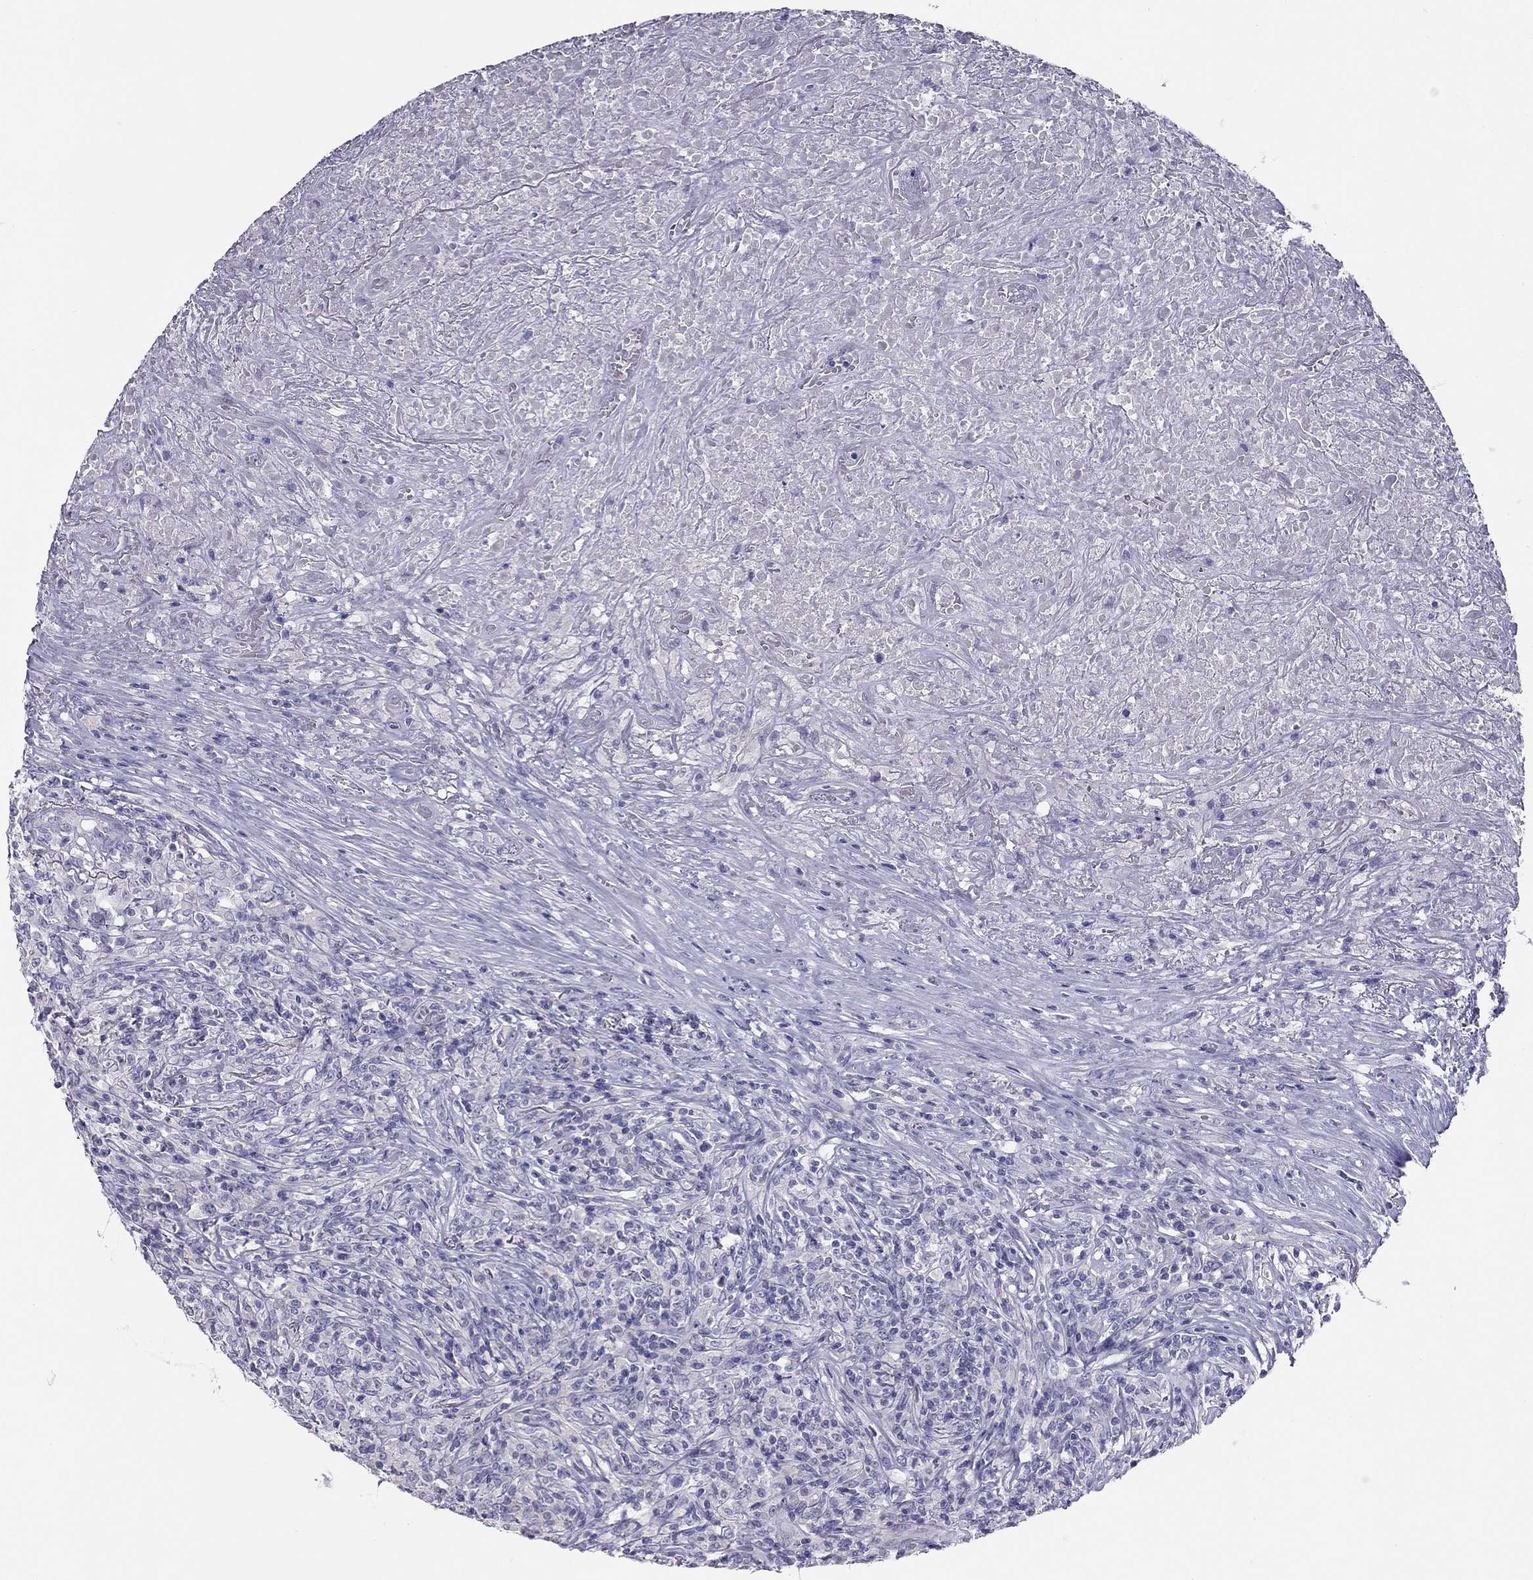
{"staining": {"intensity": "negative", "quantity": "none", "location": "none"}, "tissue": "lymphoma", "cell_type": "Tumor cells", "image_type": "cancer", "snomed": [{"axis": "morphology", "description": "Malignant lymphoma, non-Hodgkin's type, High grade"}, {"axis": "topography", "description": "Lung"}], "caption": "Lymphoma stained for a protein using immunohistochemistry (IHC) reveals no expression tumor cells.", "gene": "KCNV2", "patient": {"sex": "male", "age": 79}}